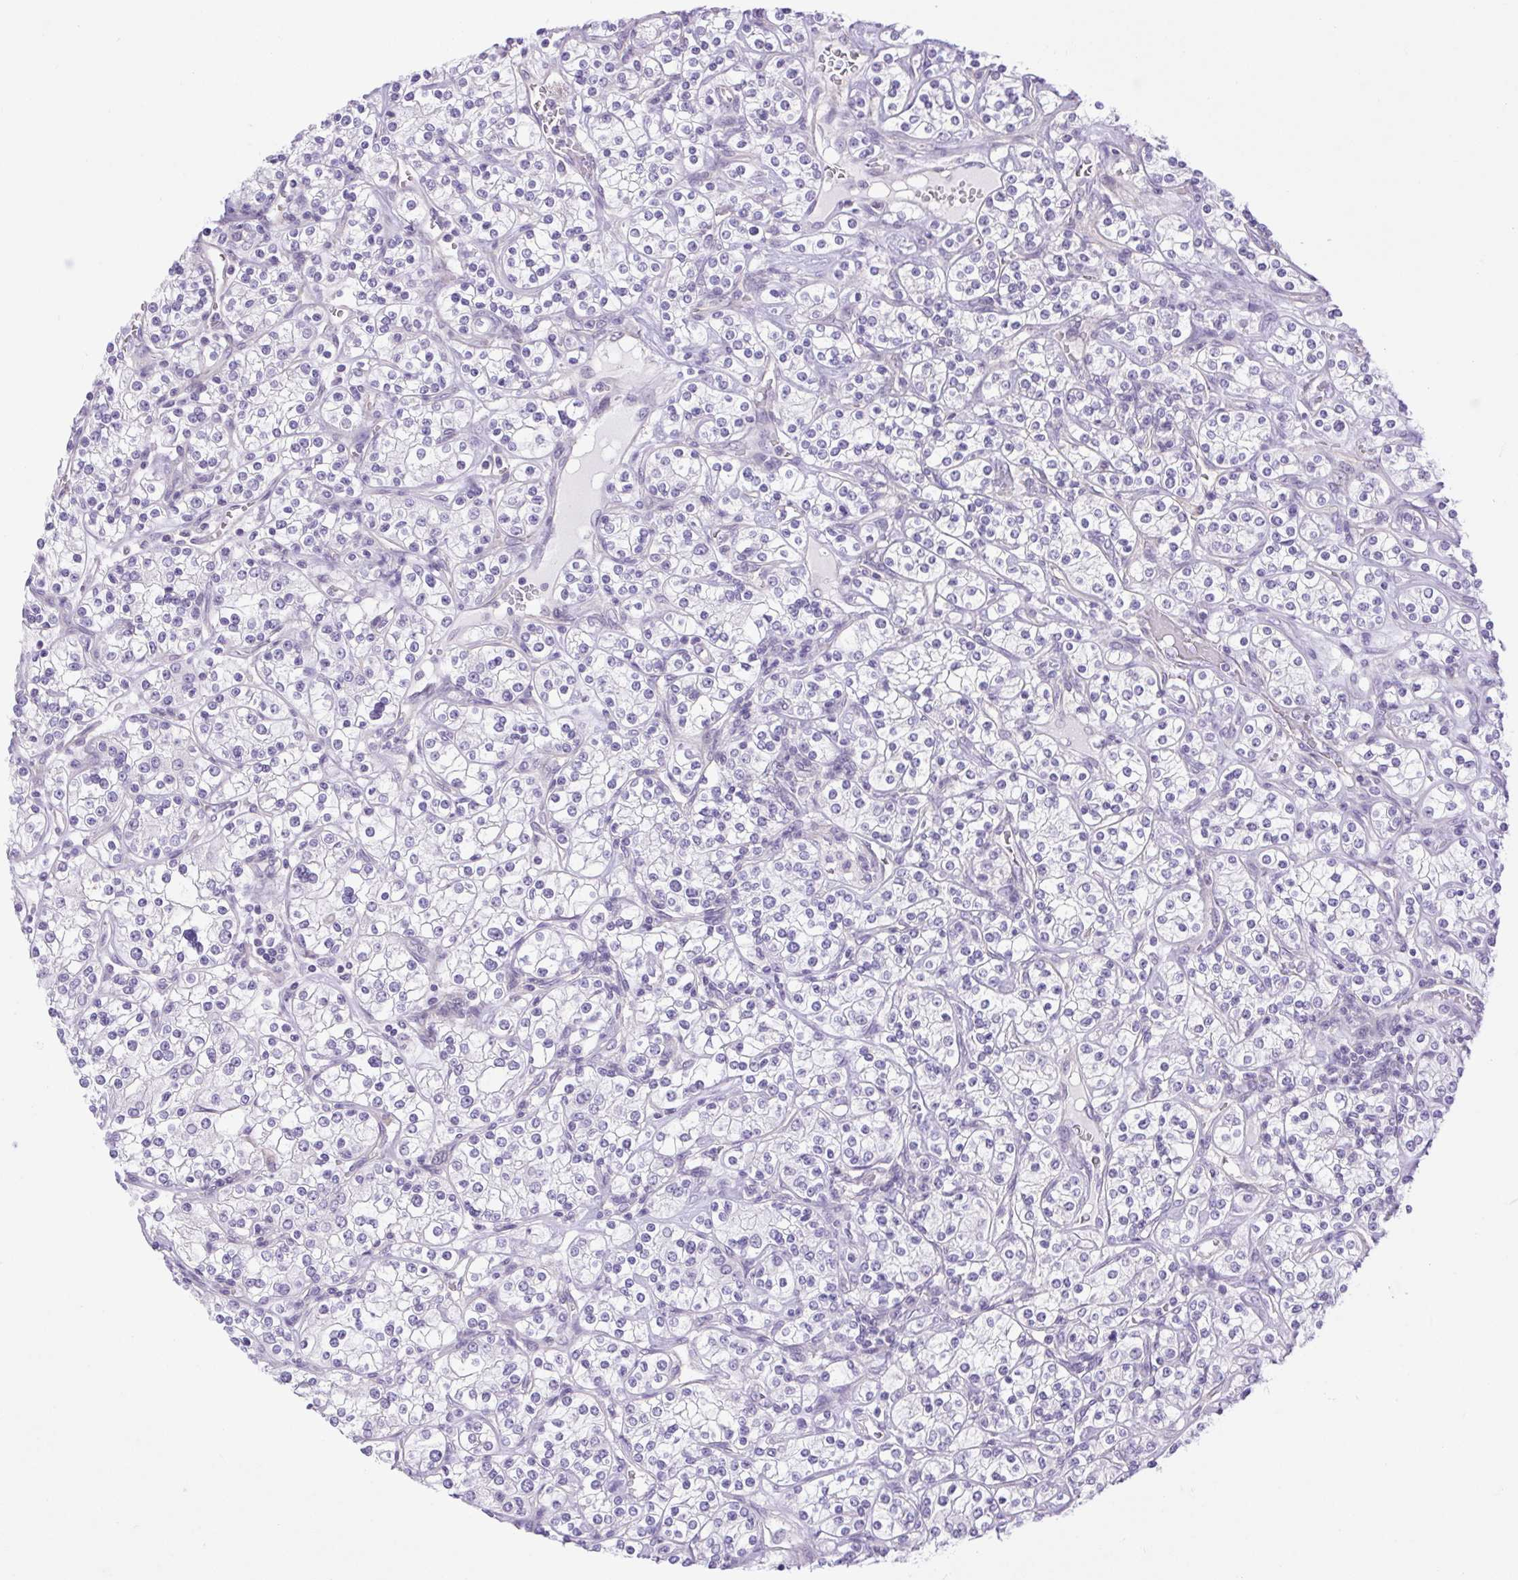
{"staining": {"intensity": "negative", "quantity": "none", "location": "none"}, "tissue": "renal cancer", "cell_type": "Tumor cells", "image_type": "cancer", "snomed": [{"axis": "morphology", "description": "Adenocarcinoma, NOS"}, {"axis": "topography", "description": "Kidney"}], "caption": "Renal cancer (adenocarcinoma) stained for a protein using IHC displays no staining tumor cells.", "gene": "FAM177B", "patient": {"sex": "male", "age": 77}}